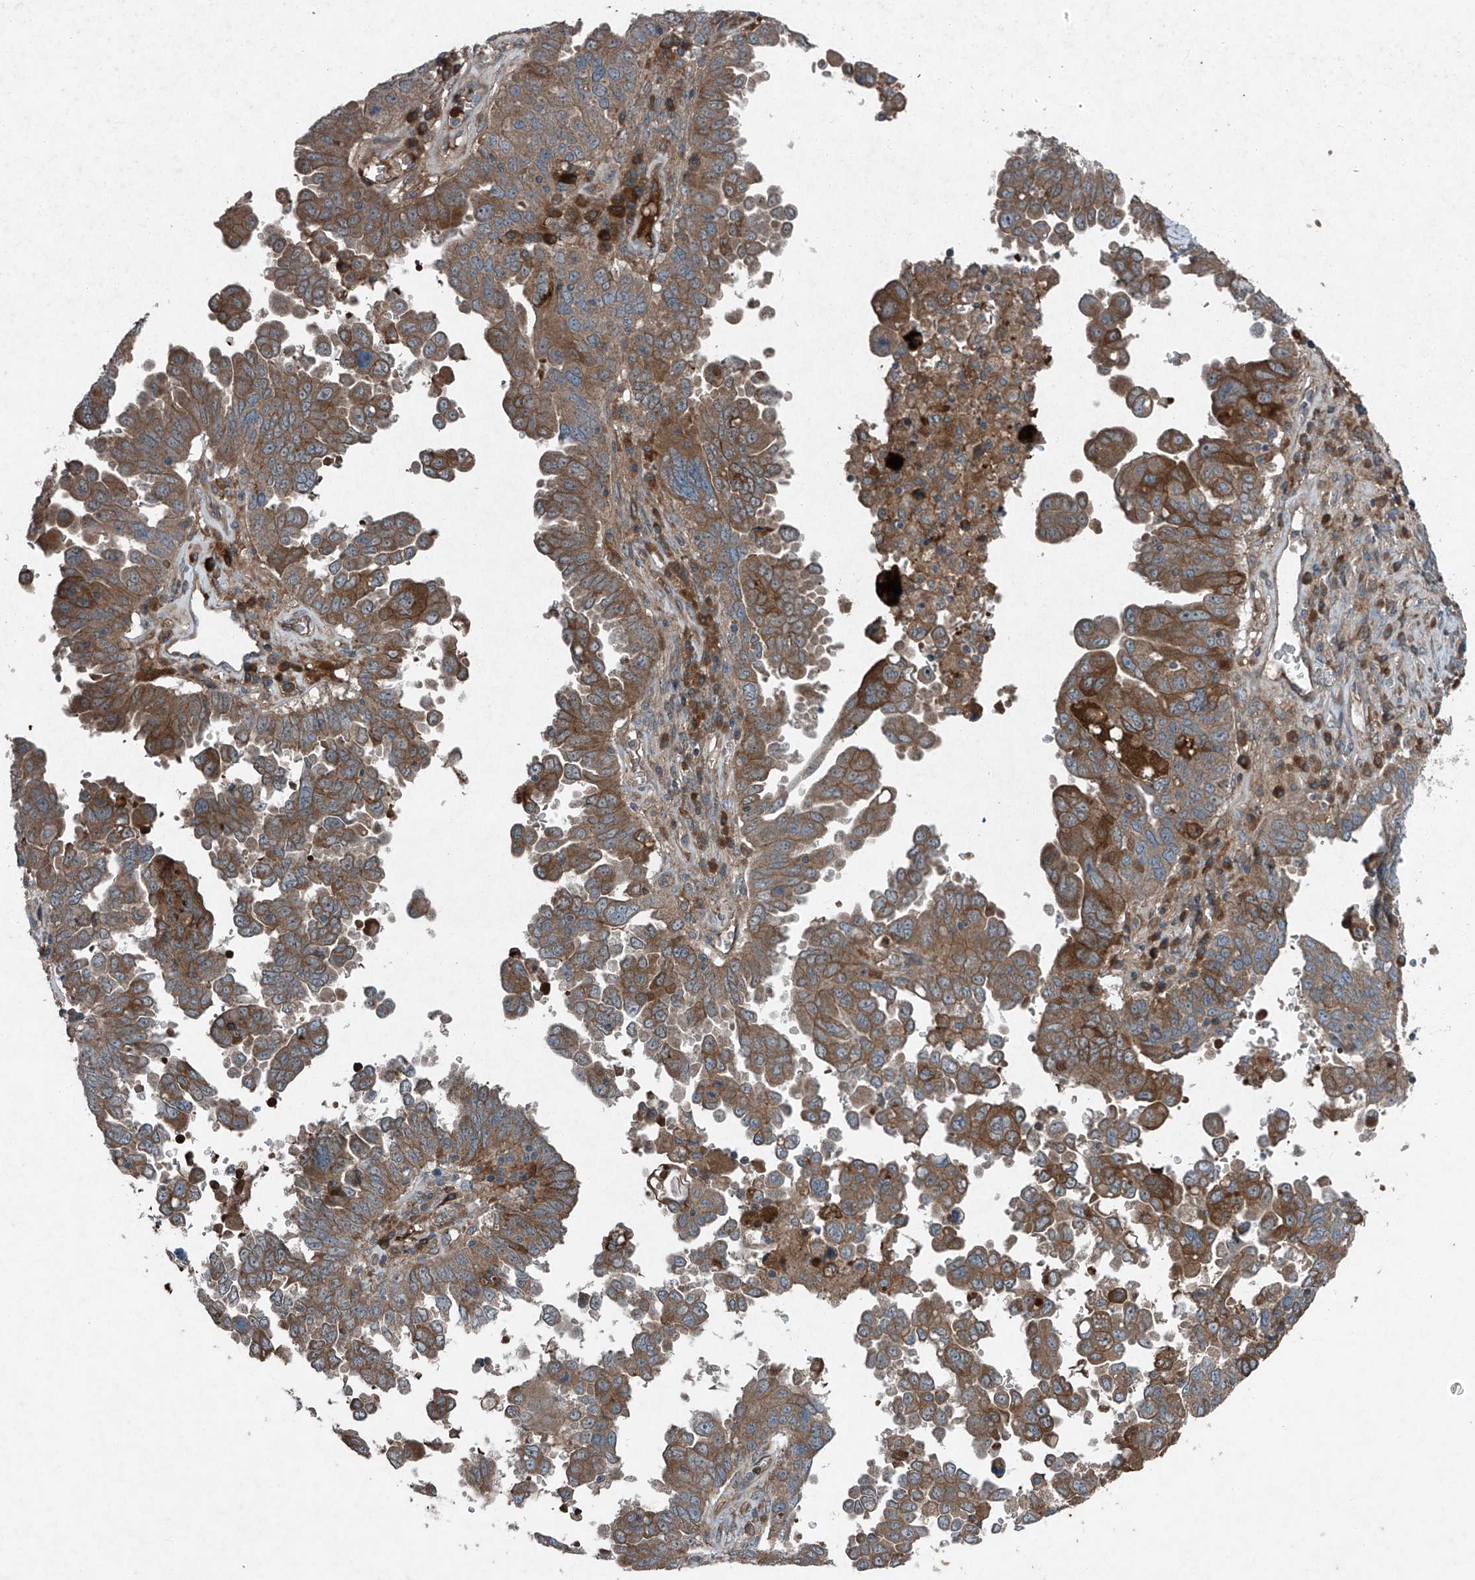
{"staining": {"intensity": "moderate", "quantity": ">75%", "location": "cytoplasmic/membranous"}, "tissue": "ovarian cancer", "cell_type": "Tumor cells", "image_type": "cancer", "snomed": [{"axis": "morphology", "description": "Carcinoma, endometroid"}, {"axis": "topography", "description": "Ovary"}], "caption": "This is a histology image of IHC staining of ovarian endometroid carcinoma, which shows moderate positivity in the cytoplasmic/membranous of tumor cells.", "gene": "FOXRED2", "patient": {"sex": "female", "age": 62}}